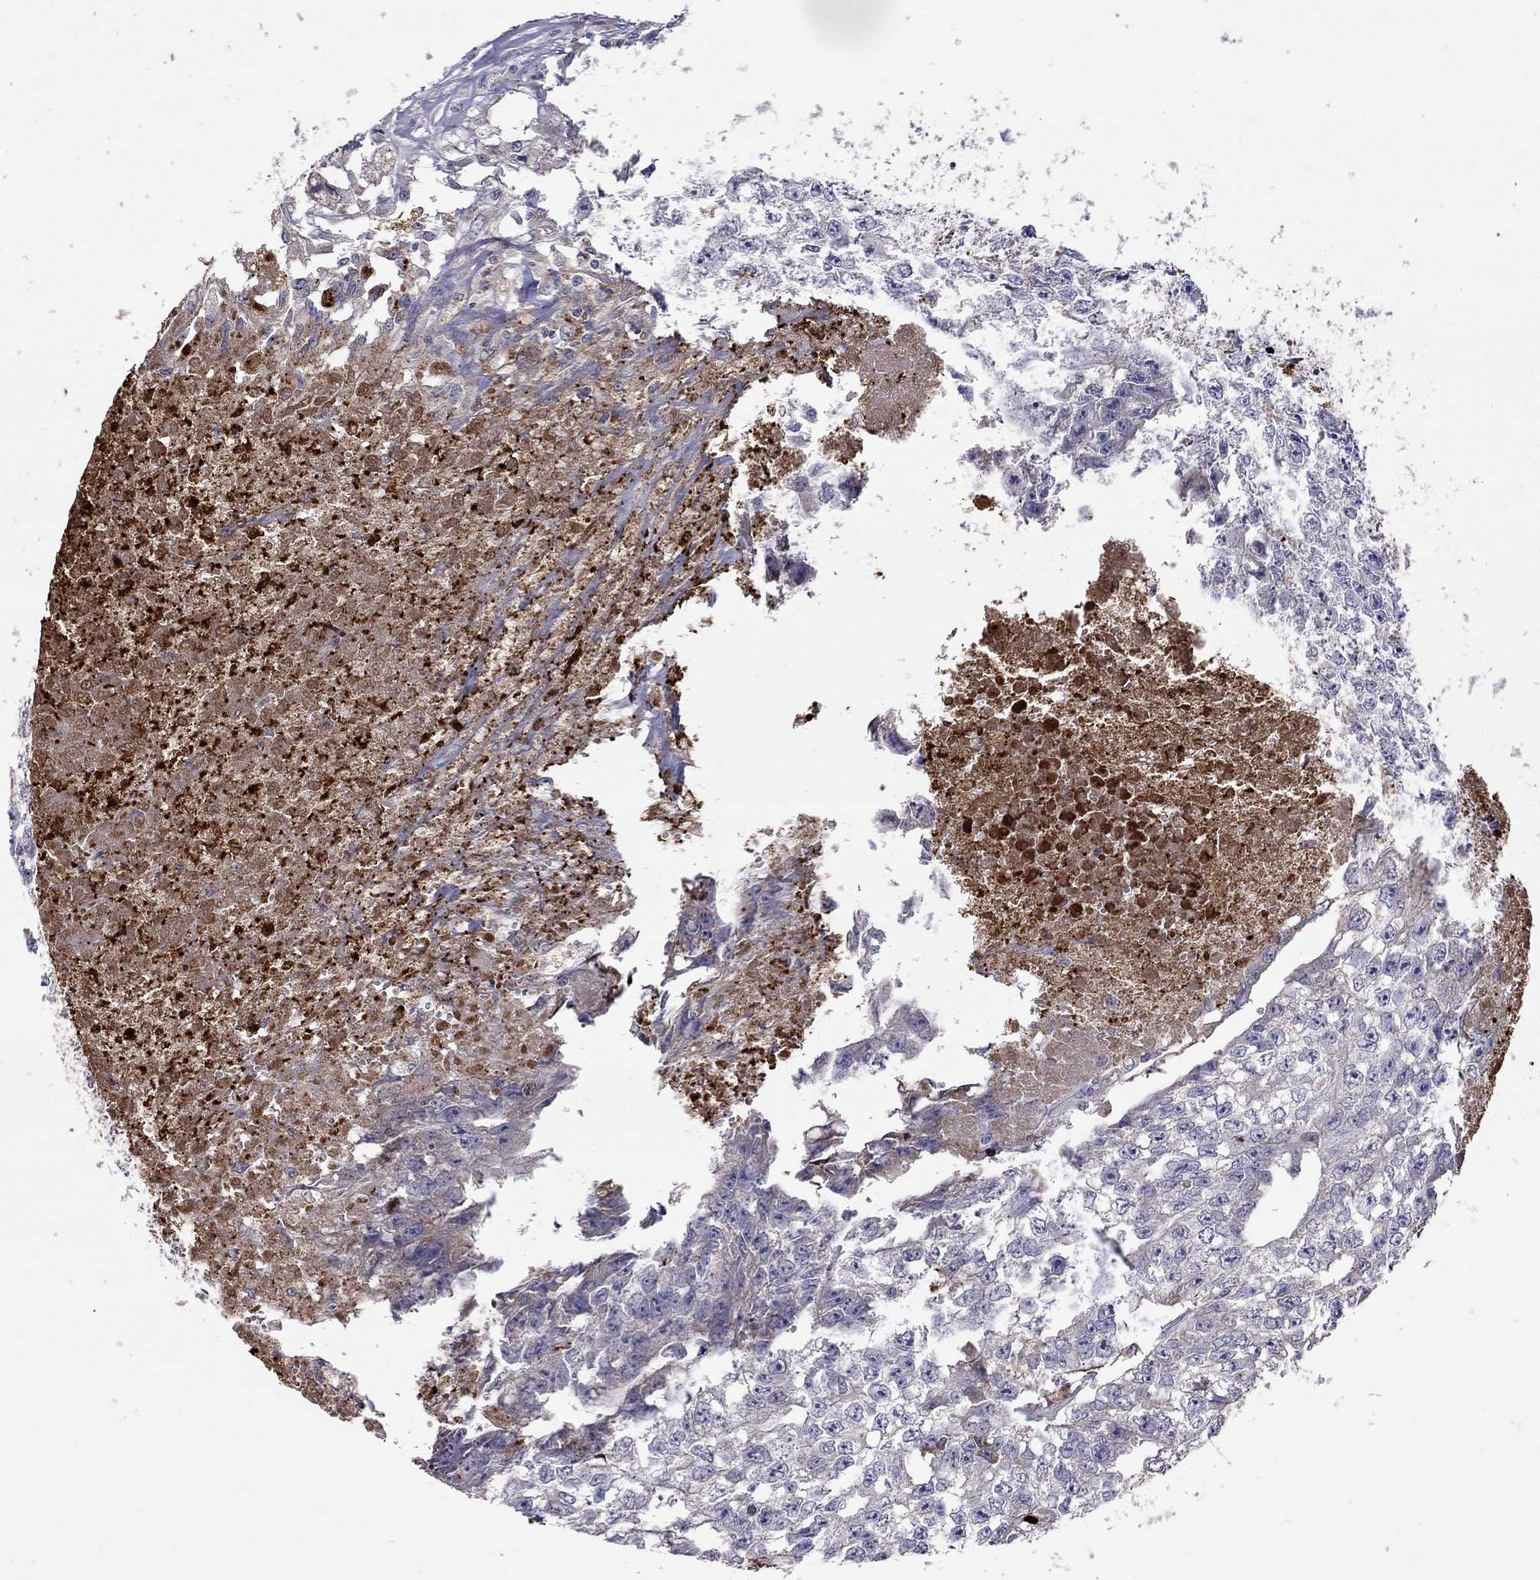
{"staining": {"intensity": "weak", "quantity": "<25%", "location": "cytoplasmic/membranous"}, "tissue": "testis cancer", "cell_type": "Tumor cells", "image_type": "cancer", "snomed": [{"axis": "morphology", "description": "Carcinoma, Embryonal, NOS"}, {"axis": "morphology", "description": "Teratoma, malignant, NOS"}, {"axis": "topography", "description": "Testis"}], "caption": "The photomicrograph reveals no significant staining in tumor cells of testis cancer (malignant teratoma). (Stains: DAB IHC with hematoxylin counter stain, Microscopy: brightfield microscopy at high magnification).", "gene": "SERPINA3", "patient": {"sex": "male", "age": 24}}